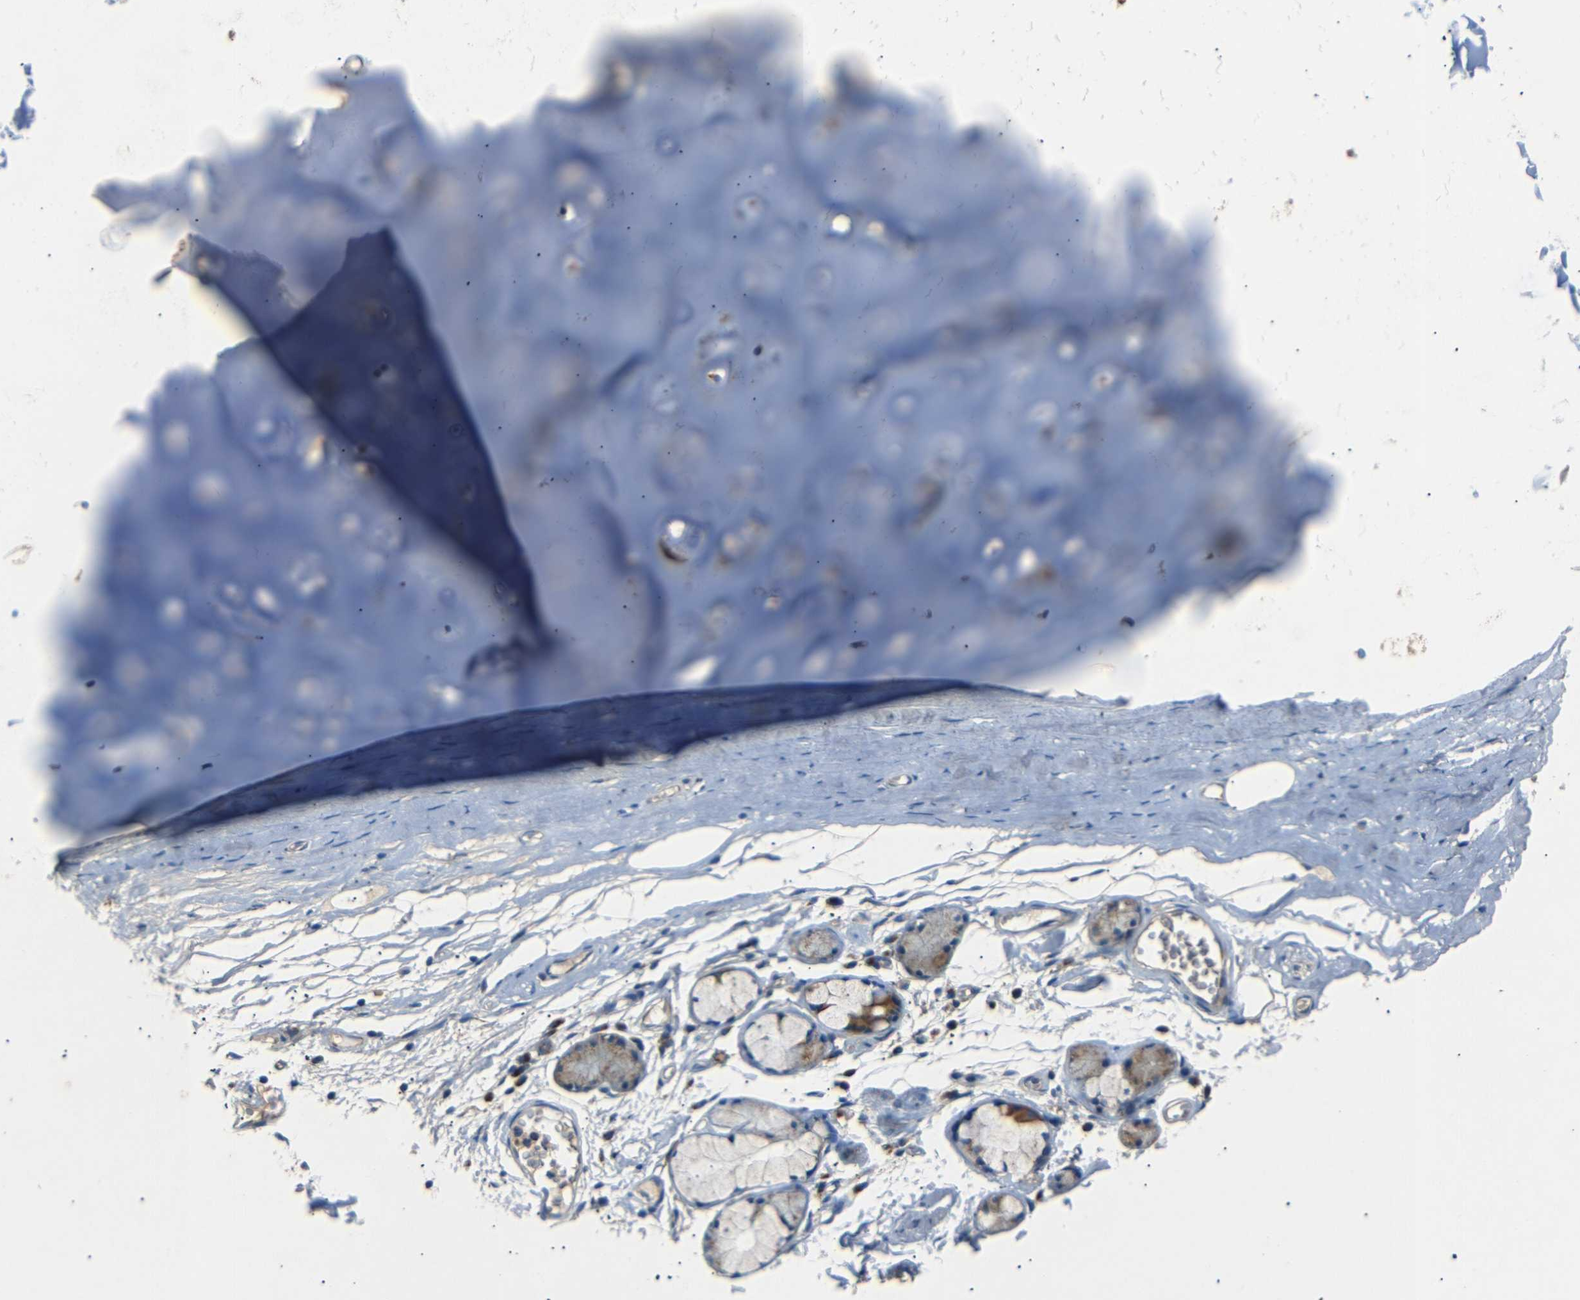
{"staining": {"intensity": "weak", "quantity": "25%-75%", "location": "cytoplasmic/membranous"}, "tissue": "adipose tissue", "cell_type": "Adipocytes", "image_type": "normal", "snomed": [{"axis": "morphology", "description": "Normal tissue, NOS"}, {"axis": "topography", "description": "Cartilage tissue"}, {"axis": "topography", "description": "Bronchus"}], "caption": "Normal adipose tissue reveals weak cytoplasmic/membranous staining in approximately 25%-75% of adipocytes.", "gene": "NETO2", "patient": {"sex": "female", "age": 73}}